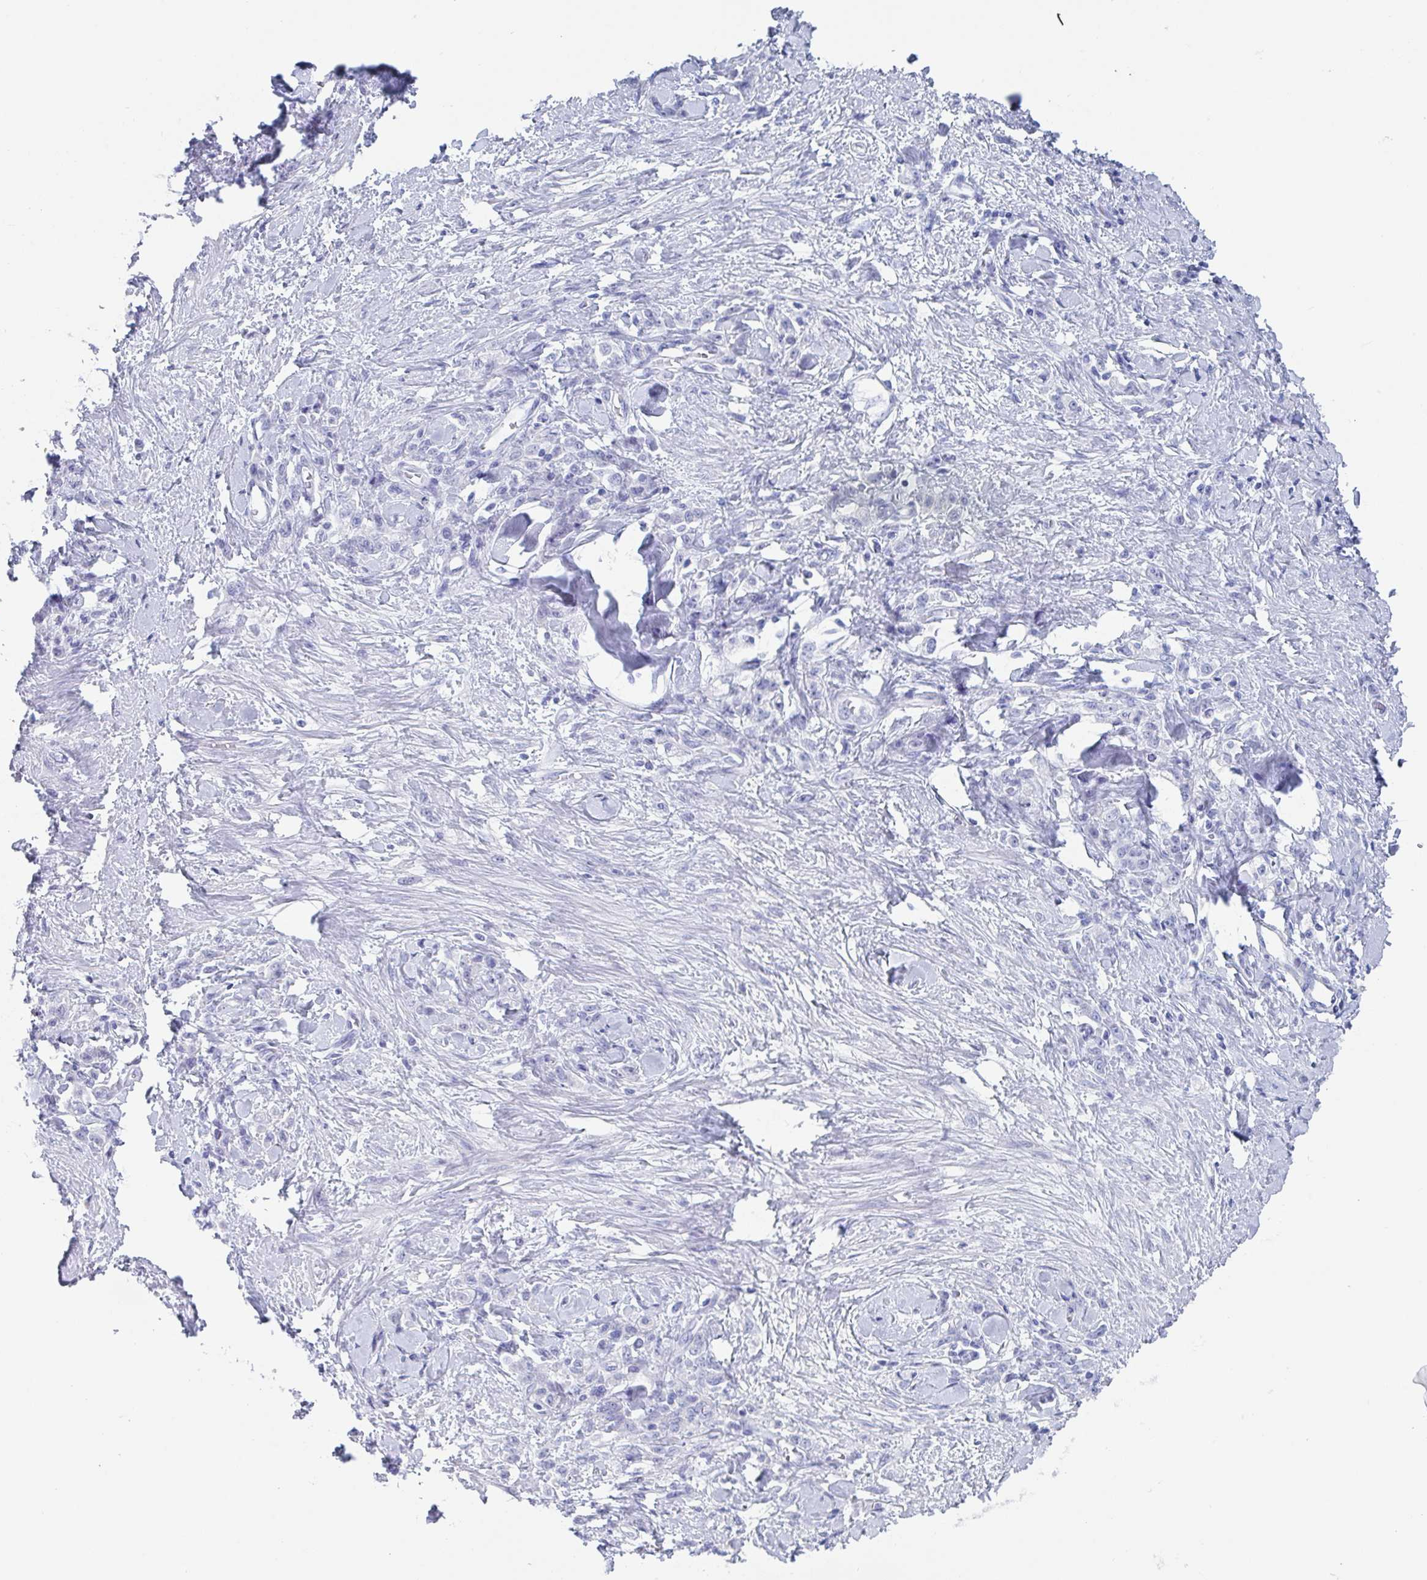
{"staining": {"intensity": "negative", "quantity": "none", "location": "none"}, "tissue": "stomach cancer", "cell_type": "Tumor cells", "image_type": "cancer", "snomed": [{"axis": "morphology", "description": "Normal tissue, NOS"}, {"axis": "morphology", "description": "Adenocarcinoma, NOS"}, {"axis": "topography", "description": "Stomach"}], "caption": "This is an IHC histopathology image of stomach adenocarcinoma. There is no expression in tumor cells.", "gene": "ZPBP", "patient": {"sex": "male", "age": 82}}